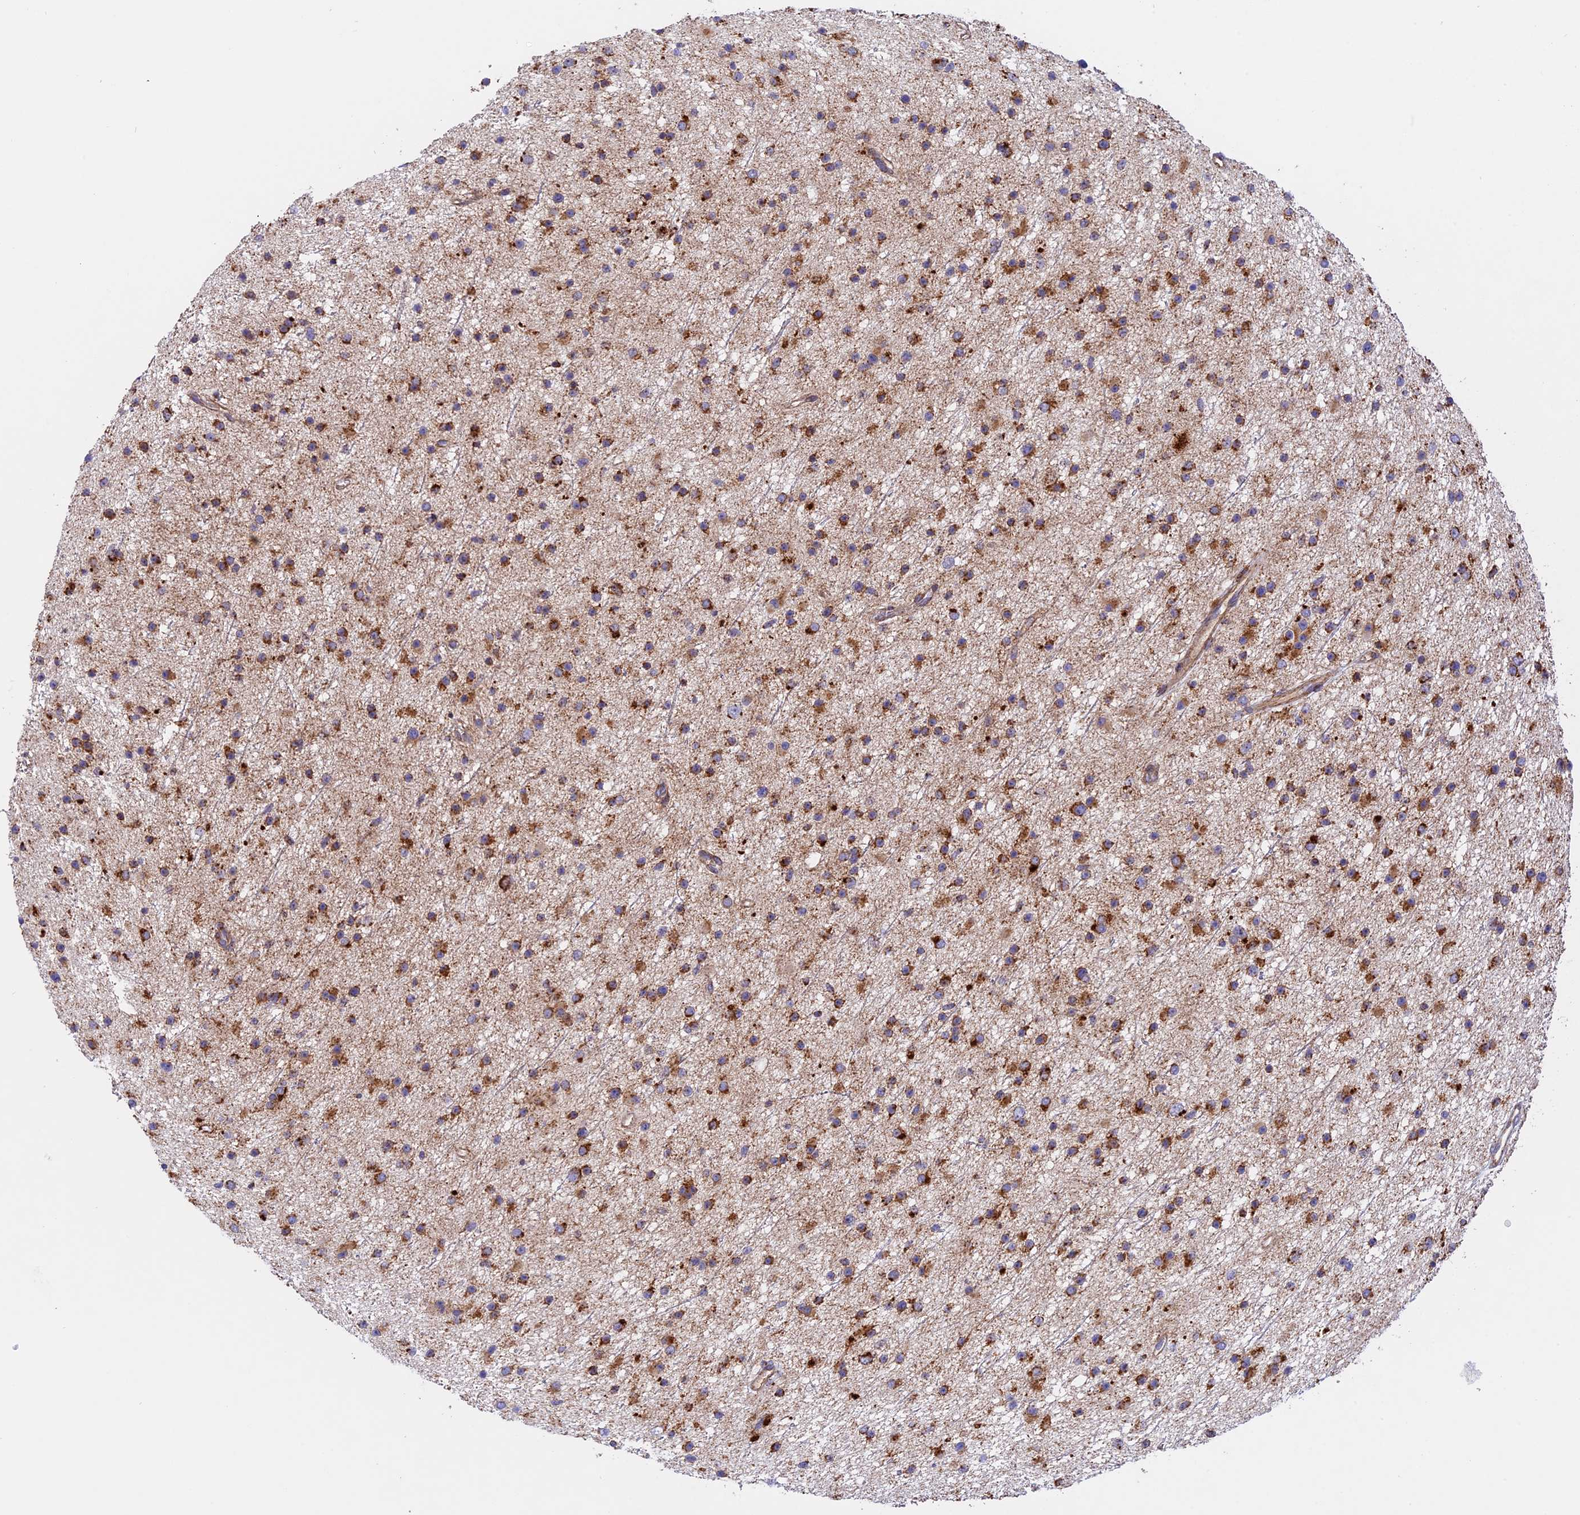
{"staining": {"intensity": "strong", "quantity": ">75%", "location": "cytoplasmic/membranous"}, "tissue": "glioma", "cell_type": "Tumor cells", "image_type": "cancer", "snomed": [{"axis": "morphology", "description": "Glioma, malignant, Low grade"}, {"axis": "topography", "description": "Cerebral cortex"}], "caption": "Protein staining displays strong cytoplasmic/membranous staining in about >75% of tumor cells in malignant glioma (low-grade).", "gene": "UQCRB", "patient": {"sex": "female", "age": 39}}